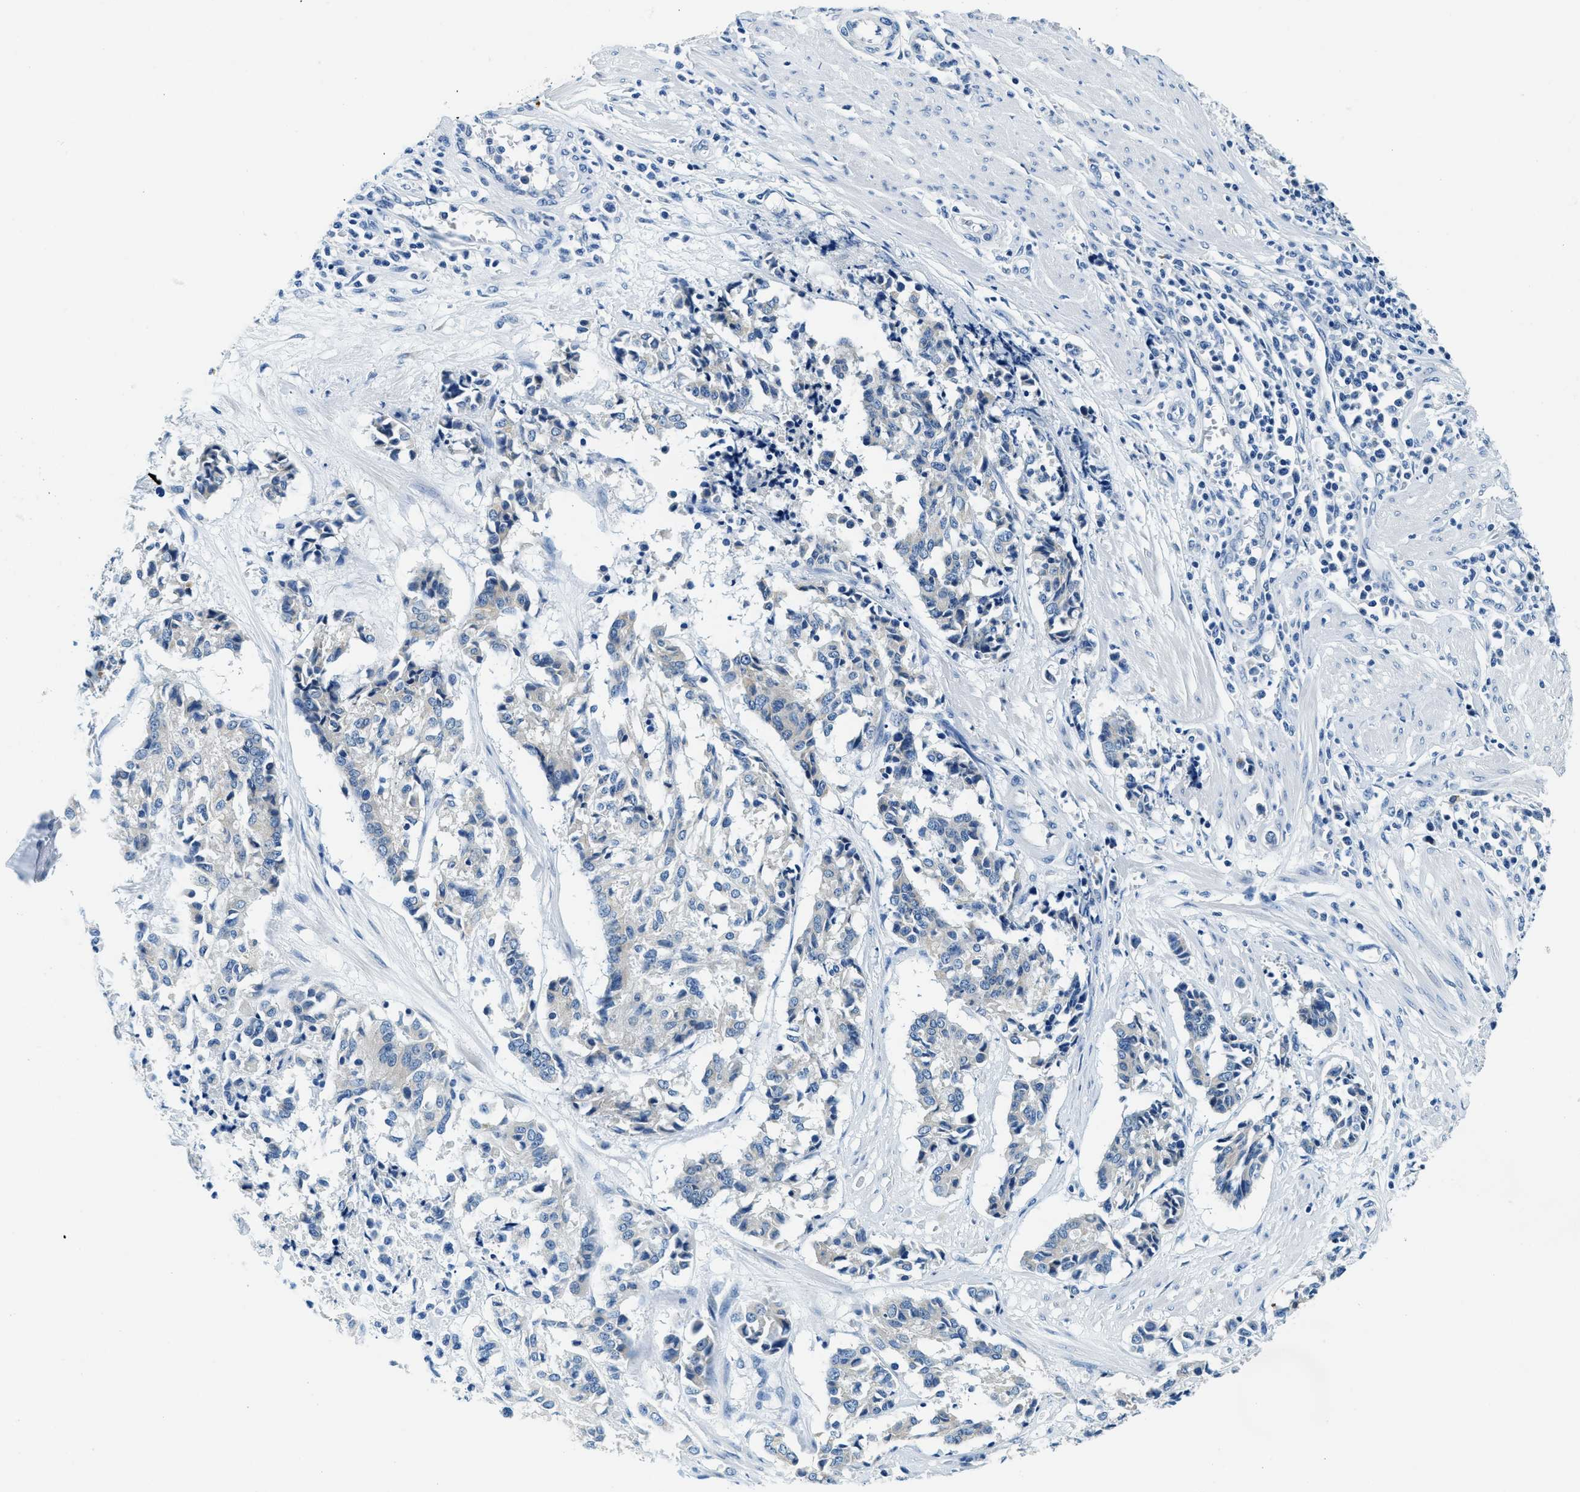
{"staining": {"intensity": "negative", "quantity": "none", "location": "none"}, "tissue": "cervical cancer", "cell_type": "Tumor cells", "image_type": "cancer", "snomed": [{"axis": "morphology", "description": "Squamous cell carcinoma, NOS"}, {"axis": "topography", "description": "Cervix"}], "caption": "Cervical cancer was stained to show a protein in brown. There is no significant expression in tumor cells. Nuclei are stained in blue.", "gene": "UBAC2", "patient": {"sex": "female", "age": 35}}